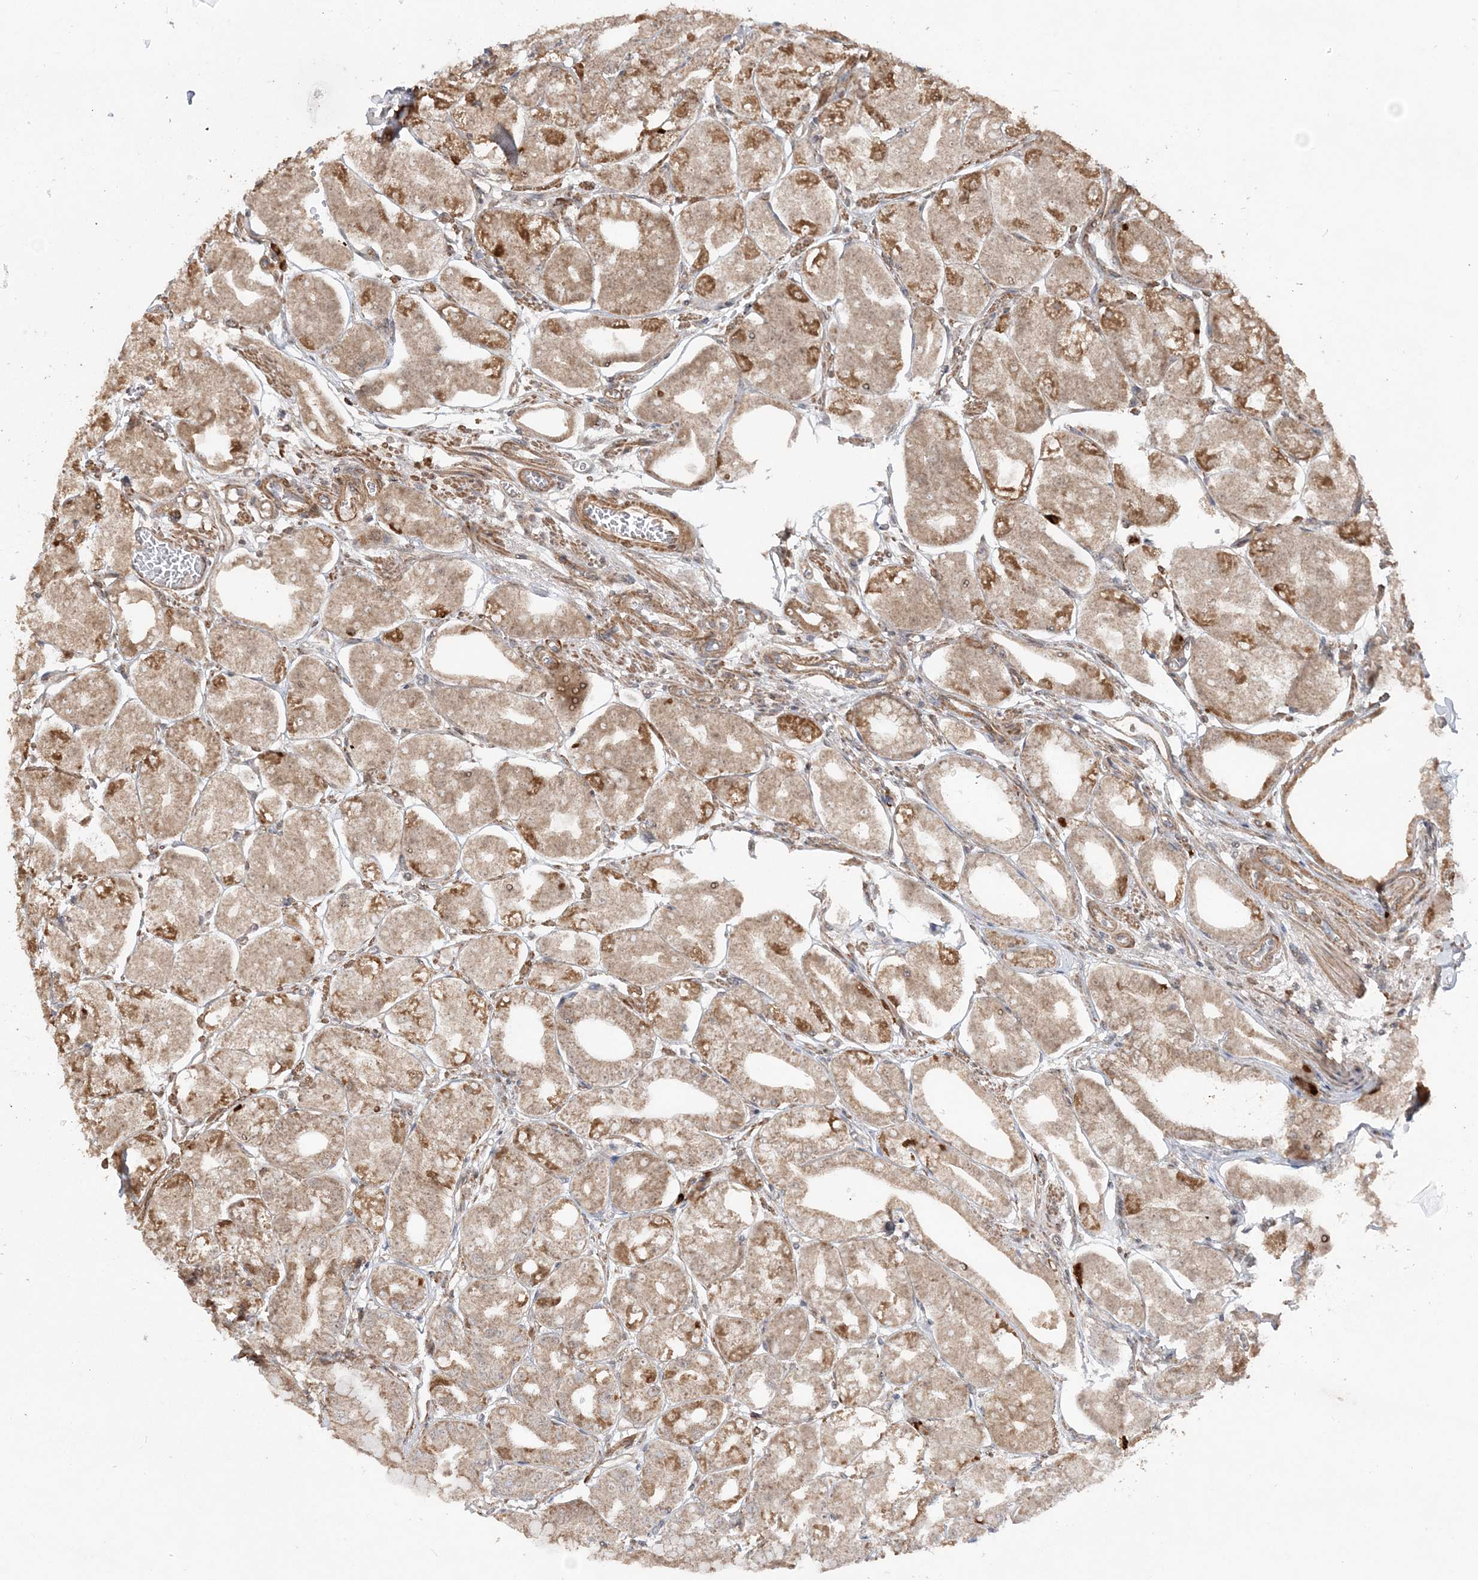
{"staining": {"intensity": "moderate", "quantity": ">75%", "location": "cytoplasmic/membranous"}, "tissue": "stomach", "cell_type": "Glandular cells", "image_type": "normal", "snomed": [{"axis": "morphology", "description": "Normal tissue, NOS"}, {"axis": "topography", "description": "Stomach, lower"}], "caption": "Protein staining of normal stomach displays moderate cytoplasmic/membranous positivity in about >75% of glandular cells. The protein of interest is shown in brown color, while the nuclei are stained blue.", "gene": "SCLT1", "patient": {"sex": "male", "age": 71}}